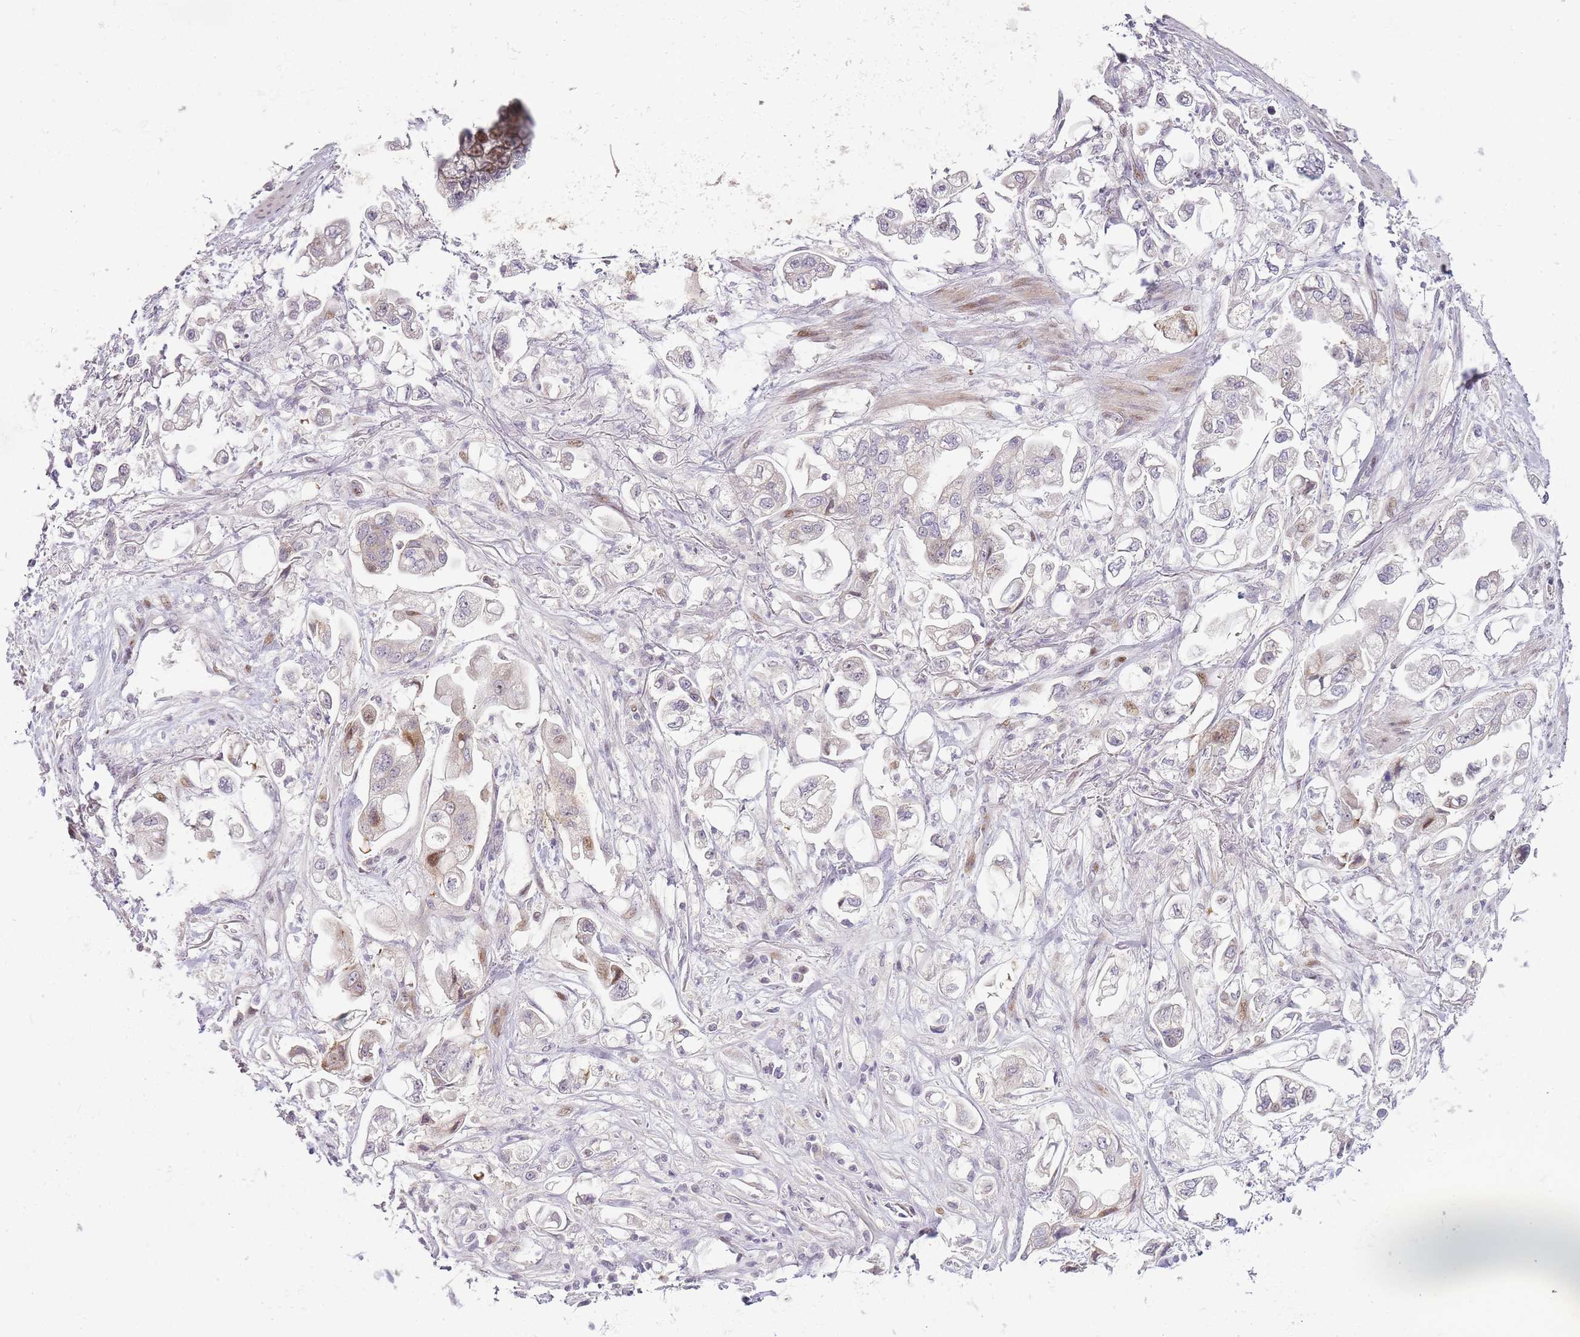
{"staining": {"intensity": "moderate", "quantity": "<25%", "location": "nuclear"}, "tissue": "stomach cancer", "cell_type": "Tumor cells", "image_type": "cancer", "snomed": [{"axis": "morphology", "description": "Adenocarcinoma, NOS"}, {"axis": "topography", "description": "Stomach"}], "caption": "The image demonstrates a brown stain indicating the presence of a protein in the nuclear of tumor cells in stomach adenocarcinoma. (DAB (3,3'-diaminobenzidine) IHC with brightfield microscopy, high magnification).", "gene": "OGG1", "patient": {"sex": "male", "age": 62}}